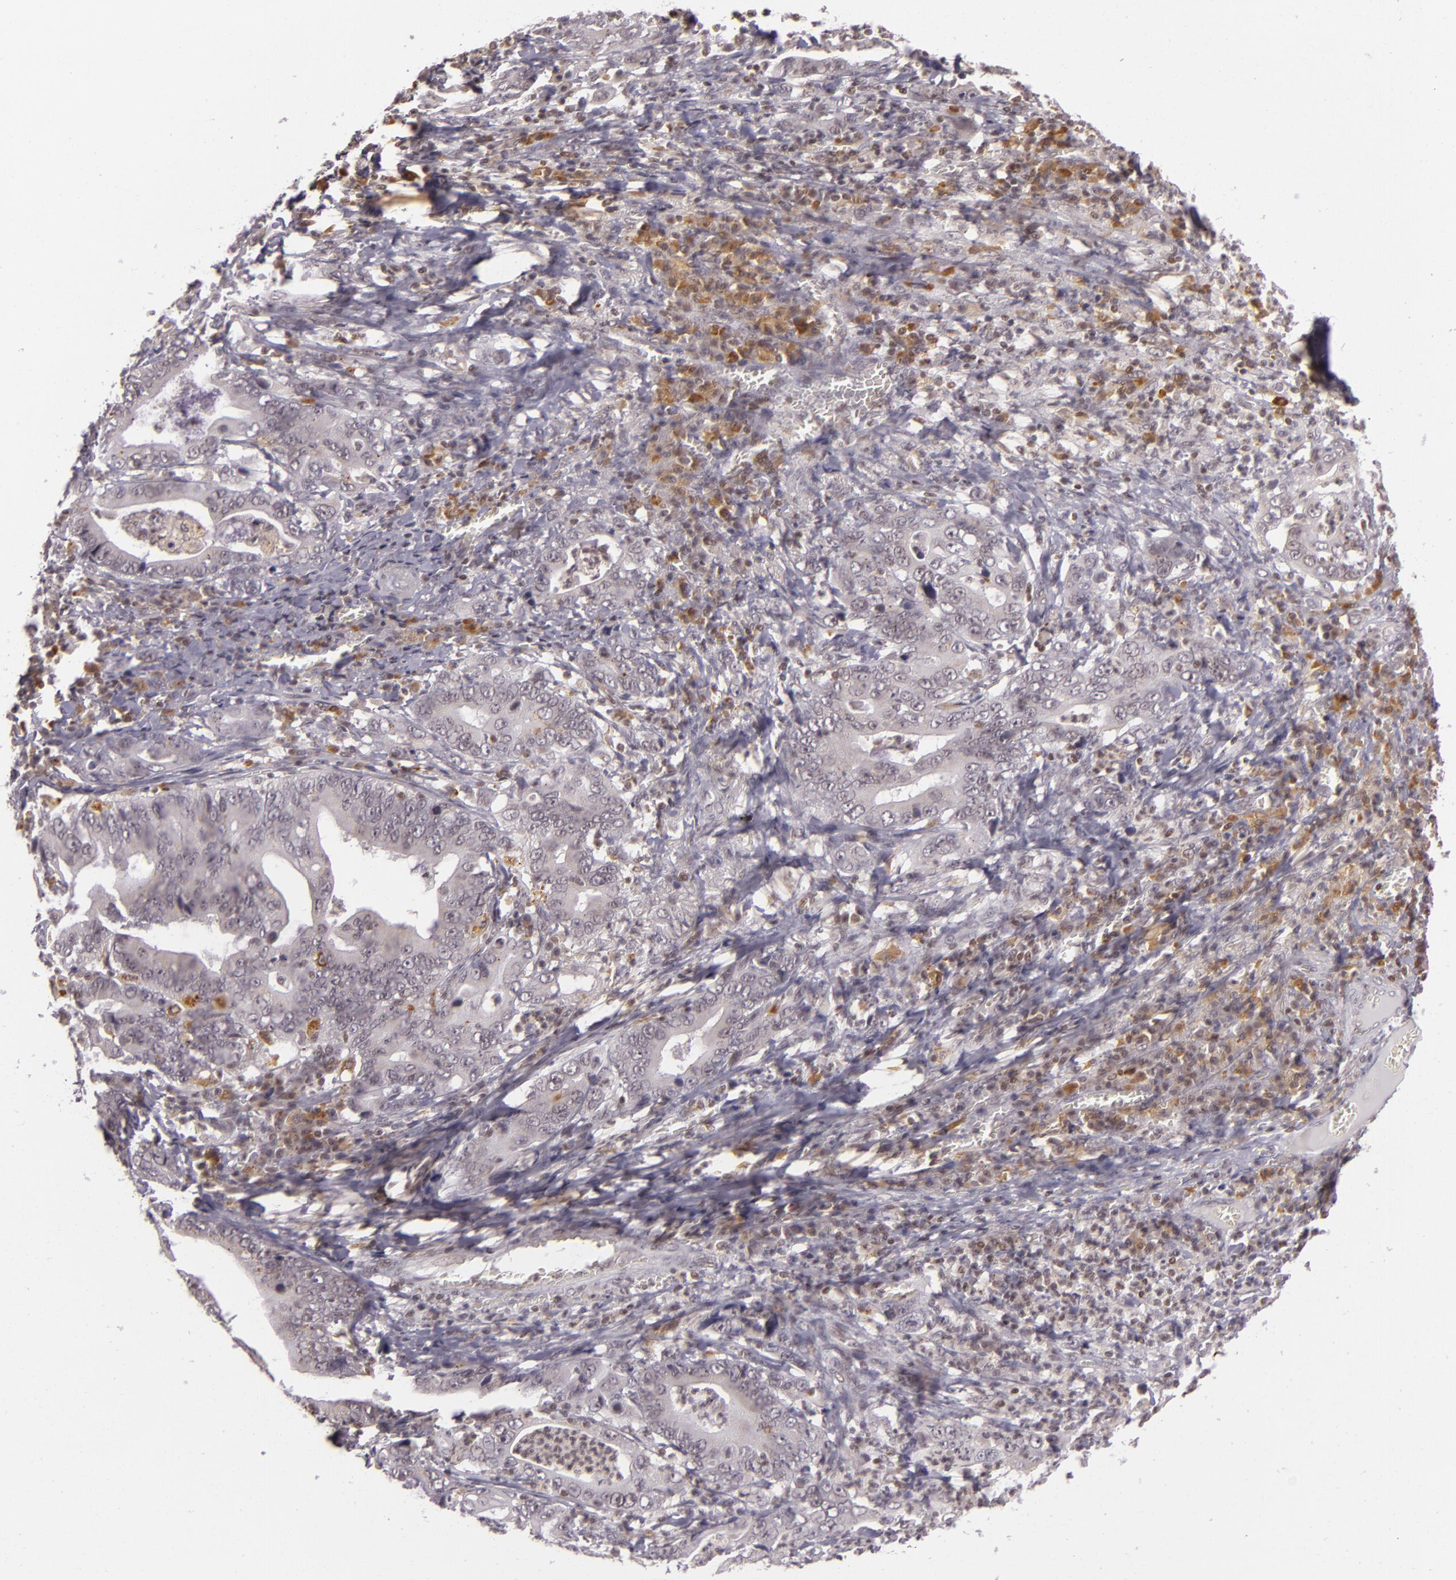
{"staining": {"intensity": "weak", "quantity": "<25%", "location": "nuclear"}, "tissue": "stomach cancer", "cell_type": "Tumor cells", "image_type": "cancer", "snomed": [{"axis": "morphology", "description": "Adenocarcinoma, NOS"}, {"axis": "topography", "description": "Stomach, upper"}], "caption": "Adenocarcinoma (stomach) was stained to show a protein in brown. There is no significant expression in tumor cells. (IHC, brightfield microscopy, high magnification).", "gene": "ZFX", "patient": {"sex": "male", "age": 63}}